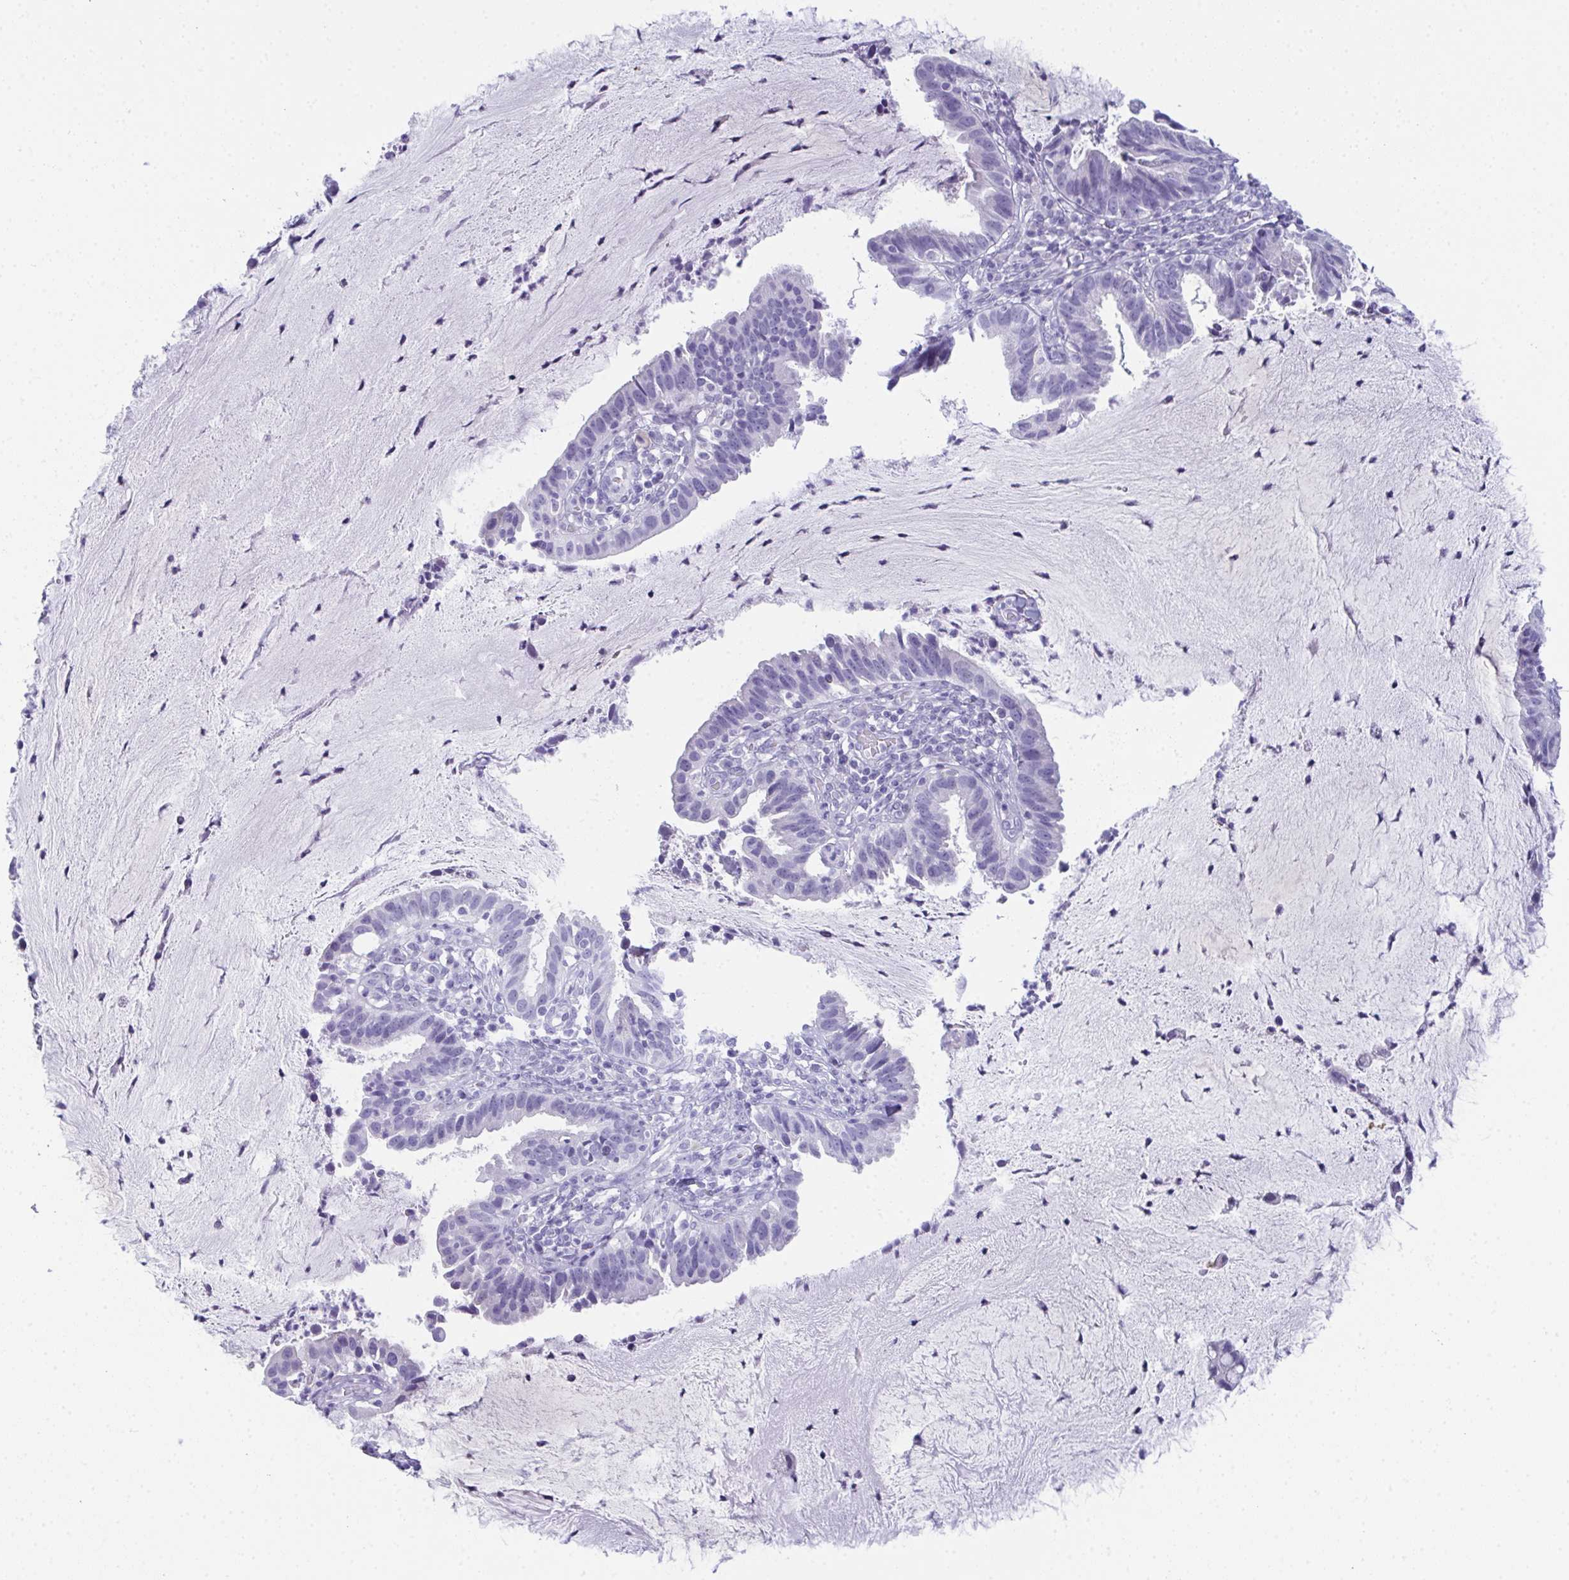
{"staining": {"intensity": "negative", "quantity": "none", "location": "none"}, "tissue": "cervical cancer", "cell_type": "Tumor cells", "image_type": "cancer", "snomed": [{"axis": "morphology", "description": "Adenocarcinoma, NOS"}, {"axis": "topography", "description": "Cervix"}], "caption": "This is an immunohistochemistry histopathology image of cervical cancer. There is no positivity in tumor cells.", "gene": "TEX19", "patient": {"sex": "female", "age": 34}}